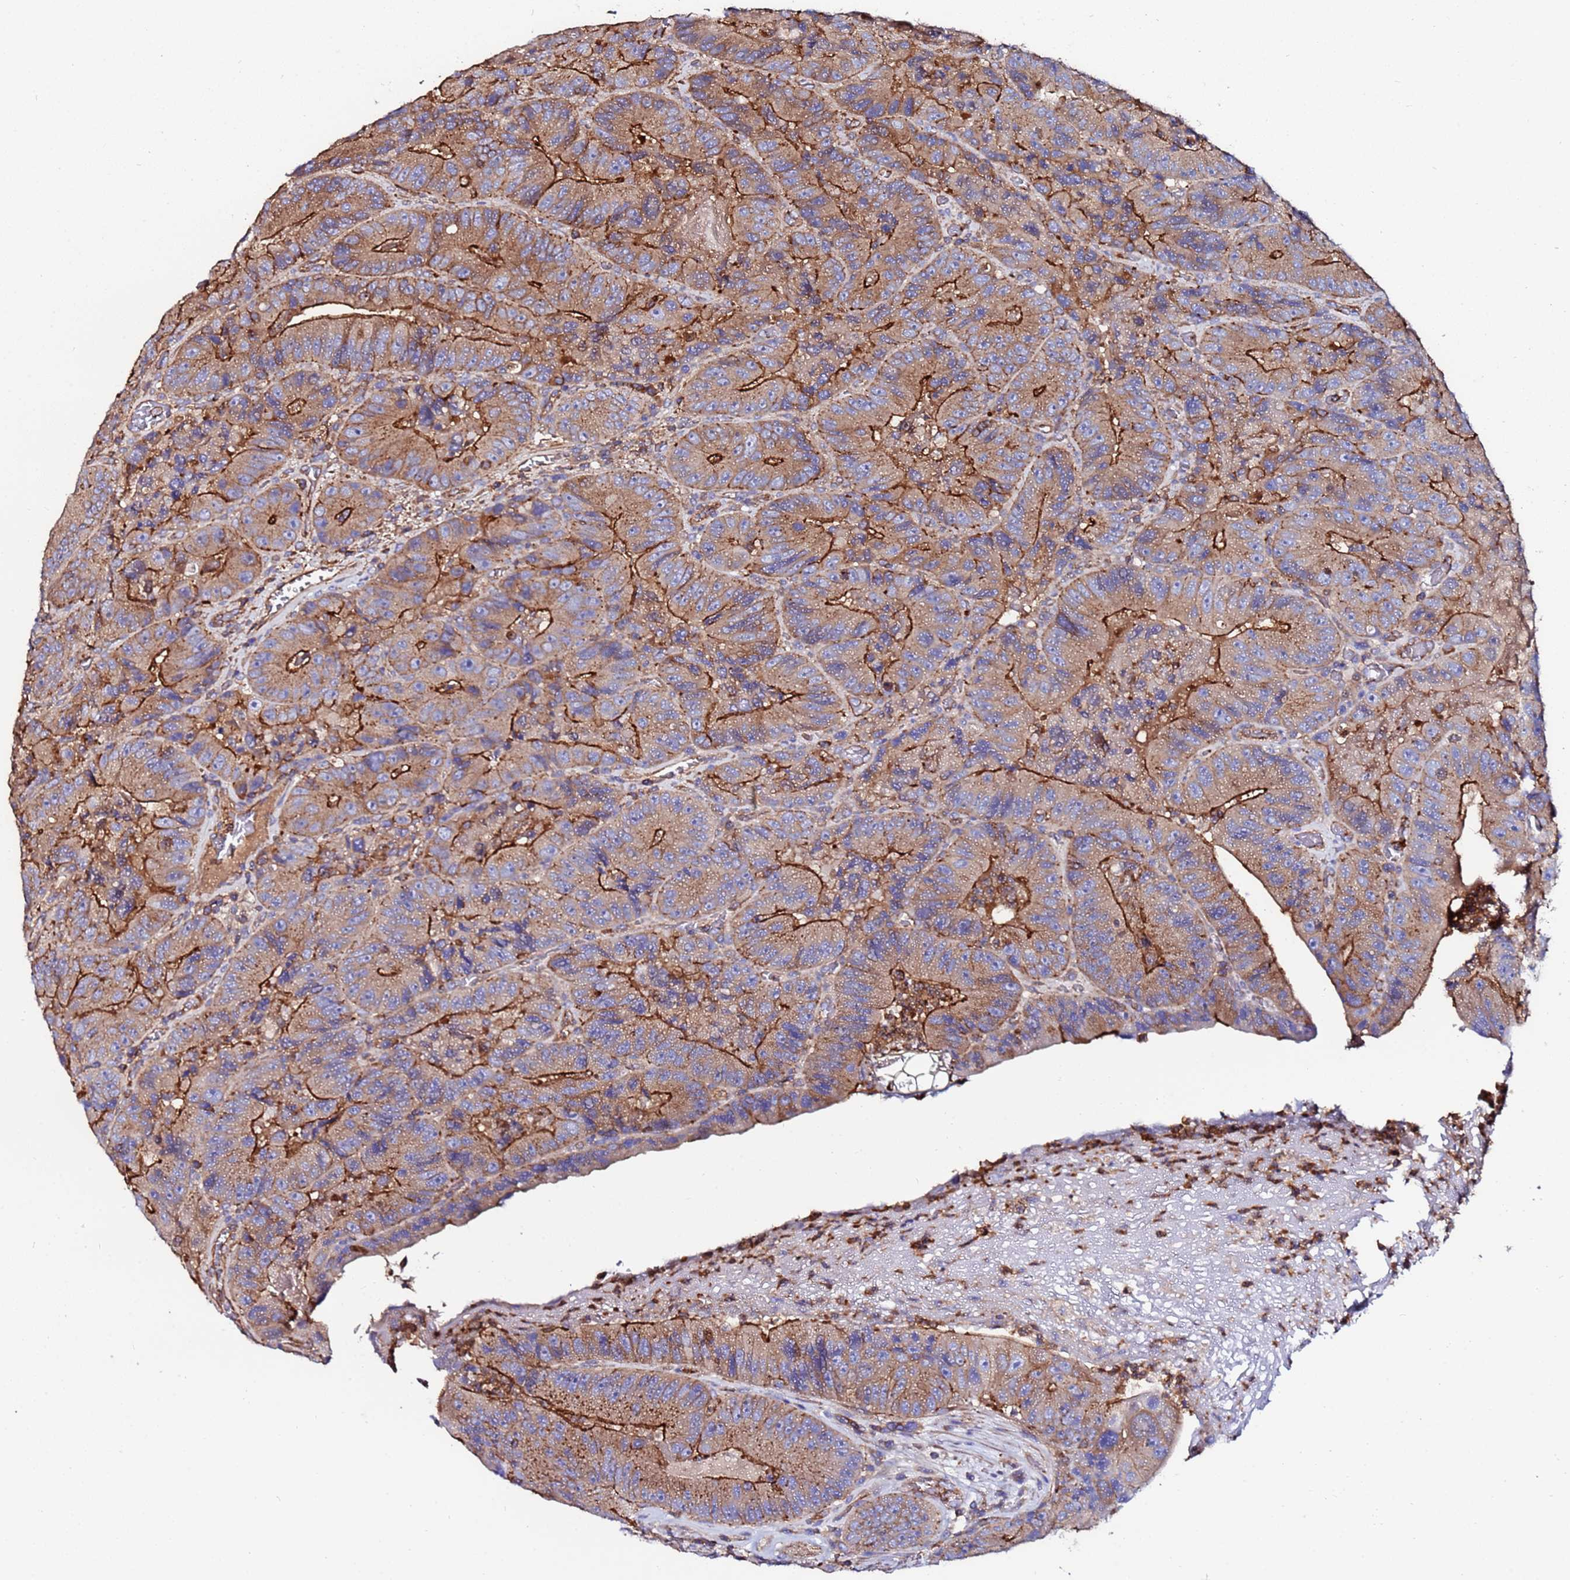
{"staining": {"intensity": "moderate", "quantity": ">75%", "location": "cytoplasmic/membranous"}, "tissue": "colorectal cancer", "cell_type": "Tumor cells", "image_type": "cancer", "snomed": [{"axis": "morphology", "description": "Adenocarcinoma, NOS"}, {"axis": "topography", "description": "Colon"}], "caption": "Immunohistochemical staining of human colorectal cancer (adenocarcinoma) reveals moderate cytoplasmic/membranous protein expression in approximately >75% of tumor cells.", "gene": "POTEE", "patient": {"sex": "female", "age": 86}}